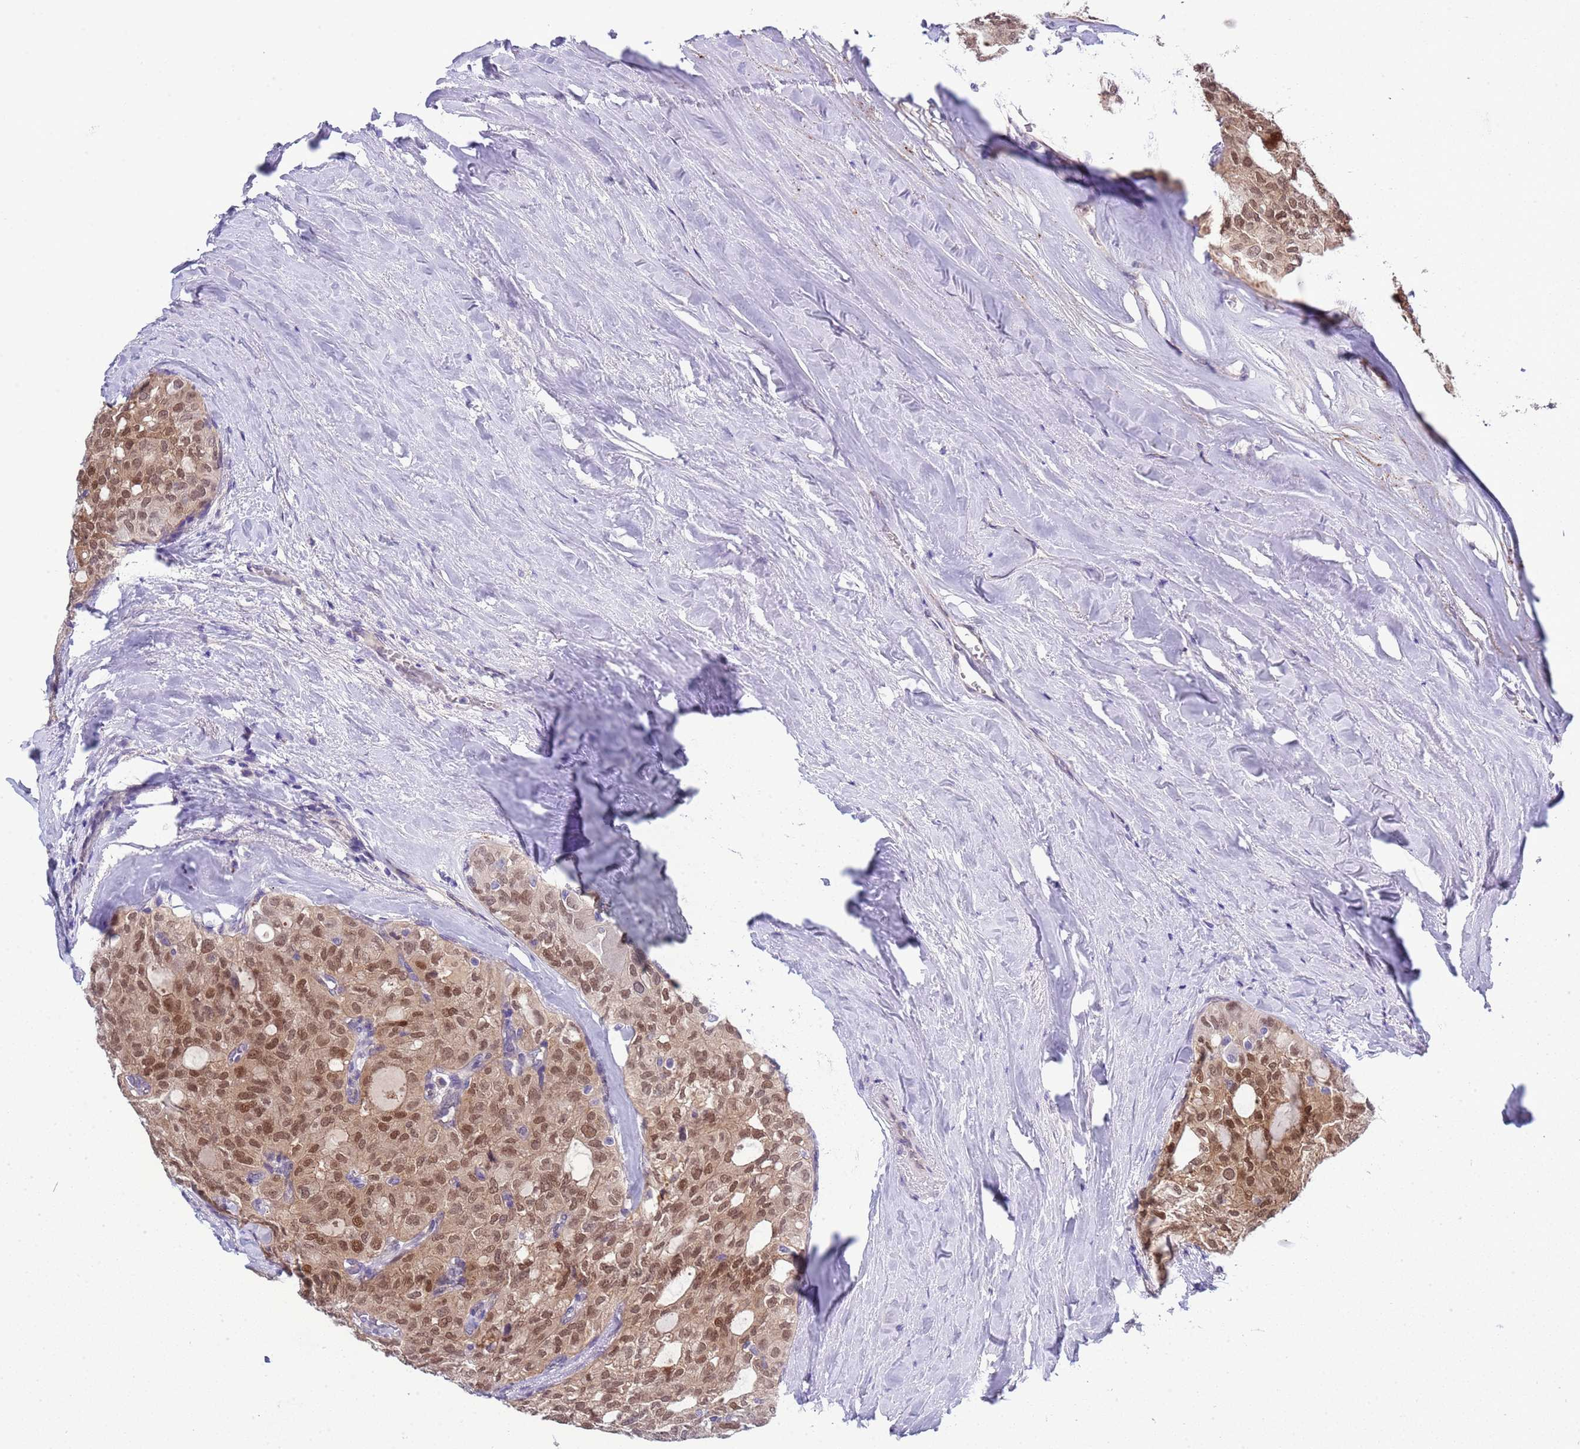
{"staining": {"intensity": "moderate", "quantity": ">75%", "location": "nuclear"}, "tissue": "thyroid cancer", "cell_type": "Tumor cells", "image_type": "cancer", "snomed": [{"axis": "morphology", "description": "Follicular adenoma carcinoma, NOS"}, {"axis": "topography", "description": "Thyroid gland"}], "caption": "Tumor cells display medium levels of moderate nuclear positivity in approximately >75% of cells in human follicular adenoma carcinoma (thyroid).", "gene": "TRMT10A", "patient": {"sex": "male", "age": 75}}